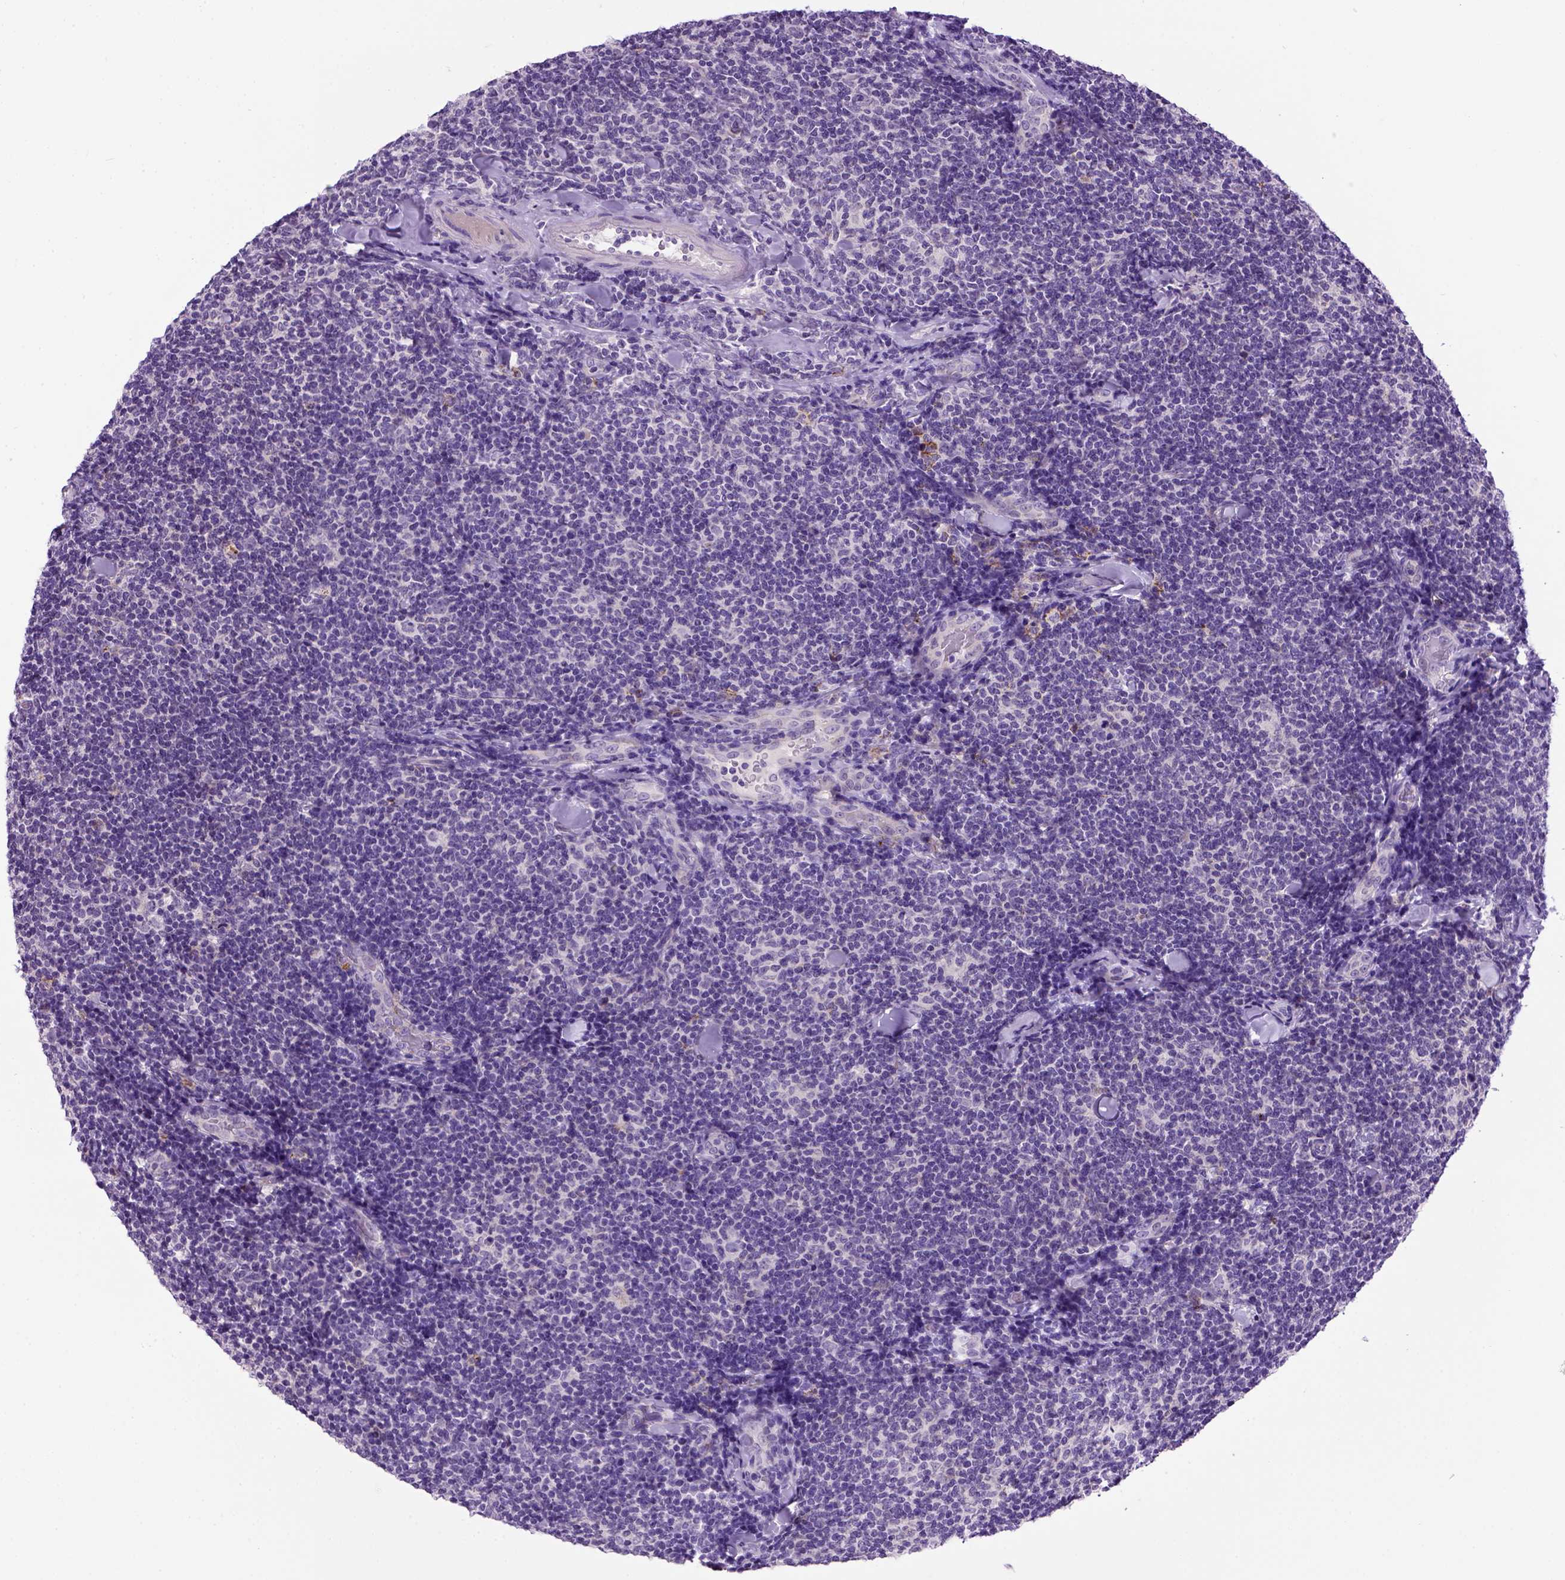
{"staining": {"intensity": "negative", "quantity": "none", "location": "none"}, "tissue": "lymphoma", "cell_type": "Tumor cells", "image_type": "cancer", "snomed": [{"axis": "morphology", "description": "Malignant lymphoma, non-Hodgkin's type, Low grade"}, {"axis": "topography", "description": "Lymph node"}], "caption": "Low-grade malignant lymphoma, non-Hodgkin's type stained for a protein using immunohistochemistry (IHC) shows no staining tumor cells.", "gene": "CDH1", "patient": {"sex": "female", "age": 56}}